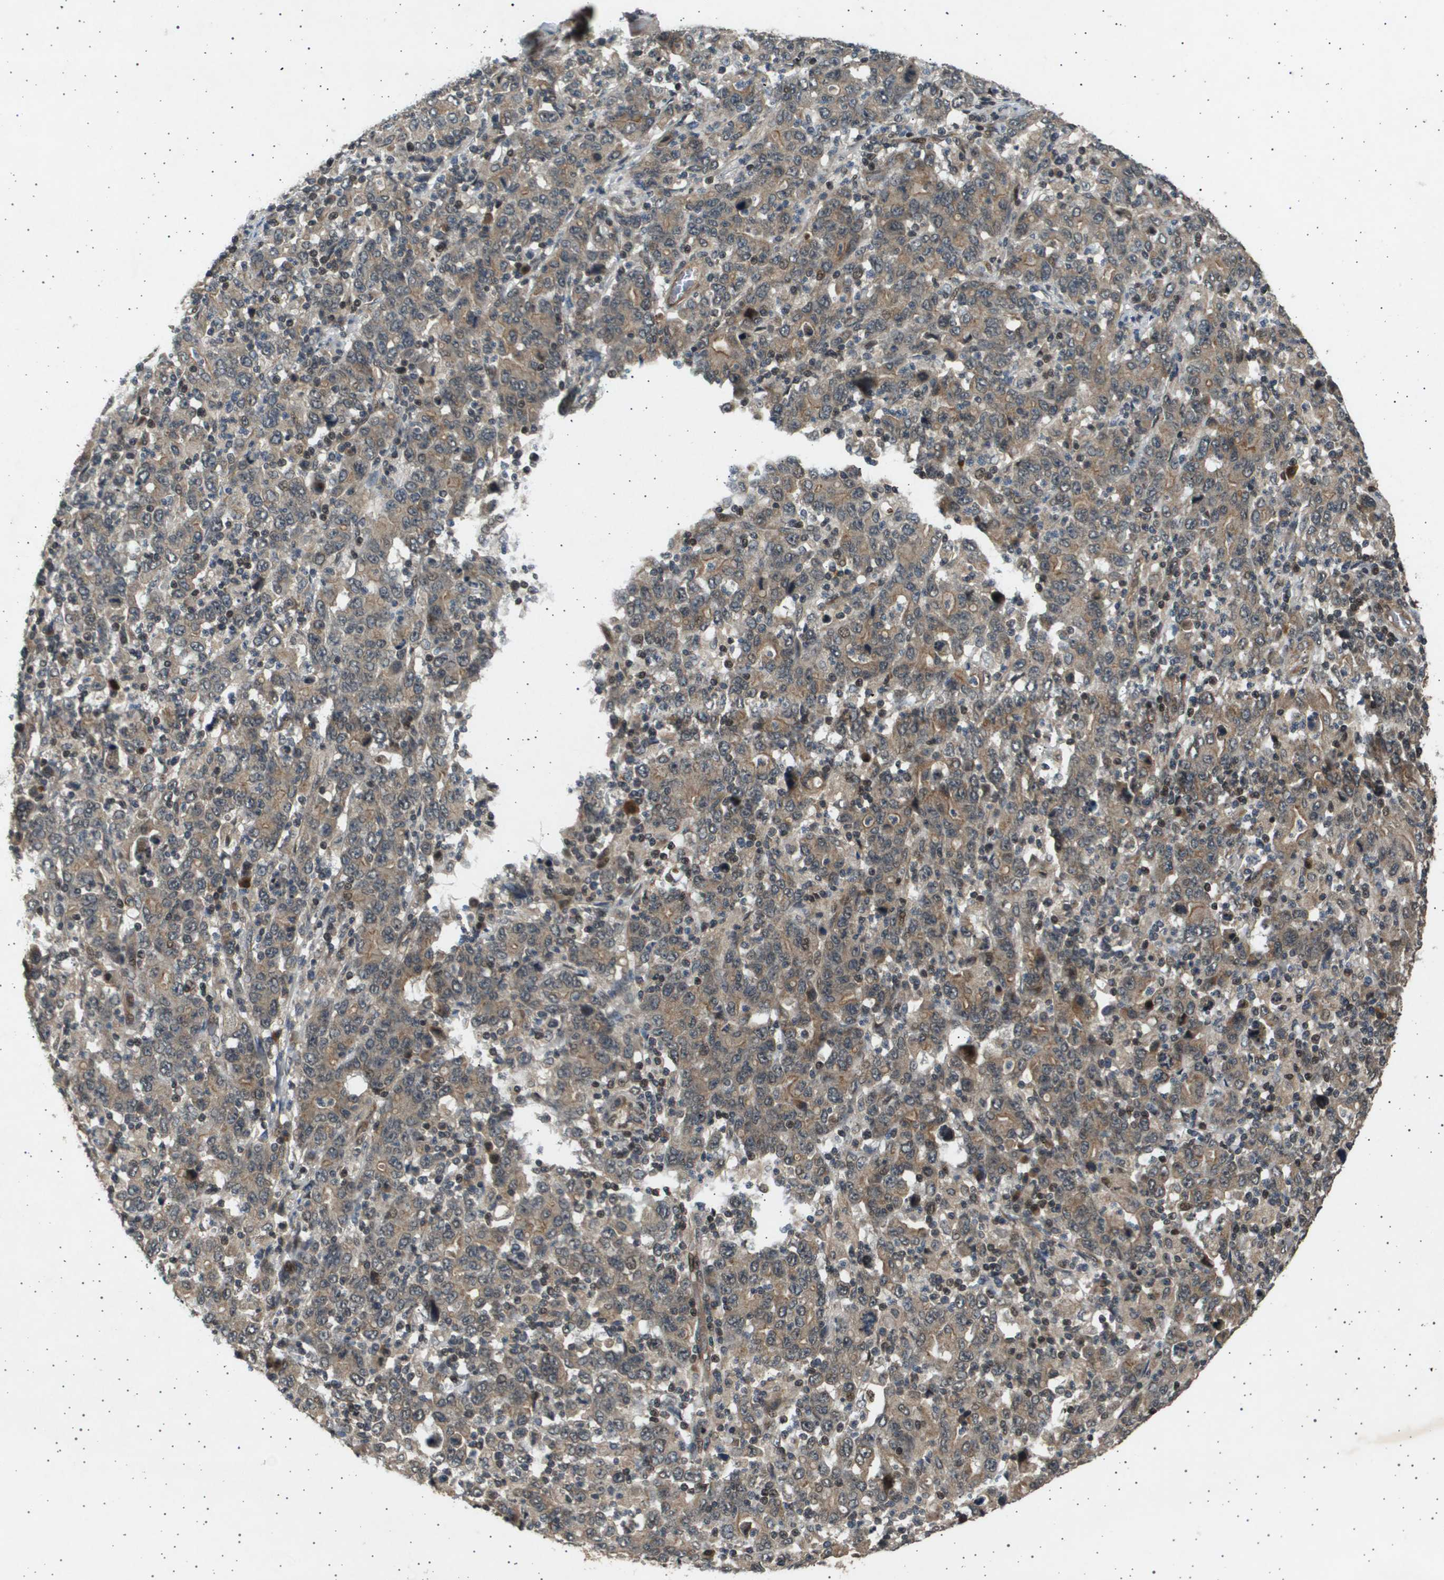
{"staining": {"intensity": "moderate", "quantity": ">75%", "location": "cytoplasmic/membranous"}, "tissue": "stomach cancer", "cell_type": "Tumor cells", "image_type": "cancer", "snomed": [{"axis": "morphology", "description": "Adenocarcinoma, NOS"}, {"axis": "topography", "description": "Stomach, upper"}], "caption": "Protein expression analysis of stomach adenocarcinoma displays moderate cytoplasmic/membranous positivity in about >75% of tumor cells.", "gene": "TNRC6A", "patient": {"sex": "male", "age": 69}}